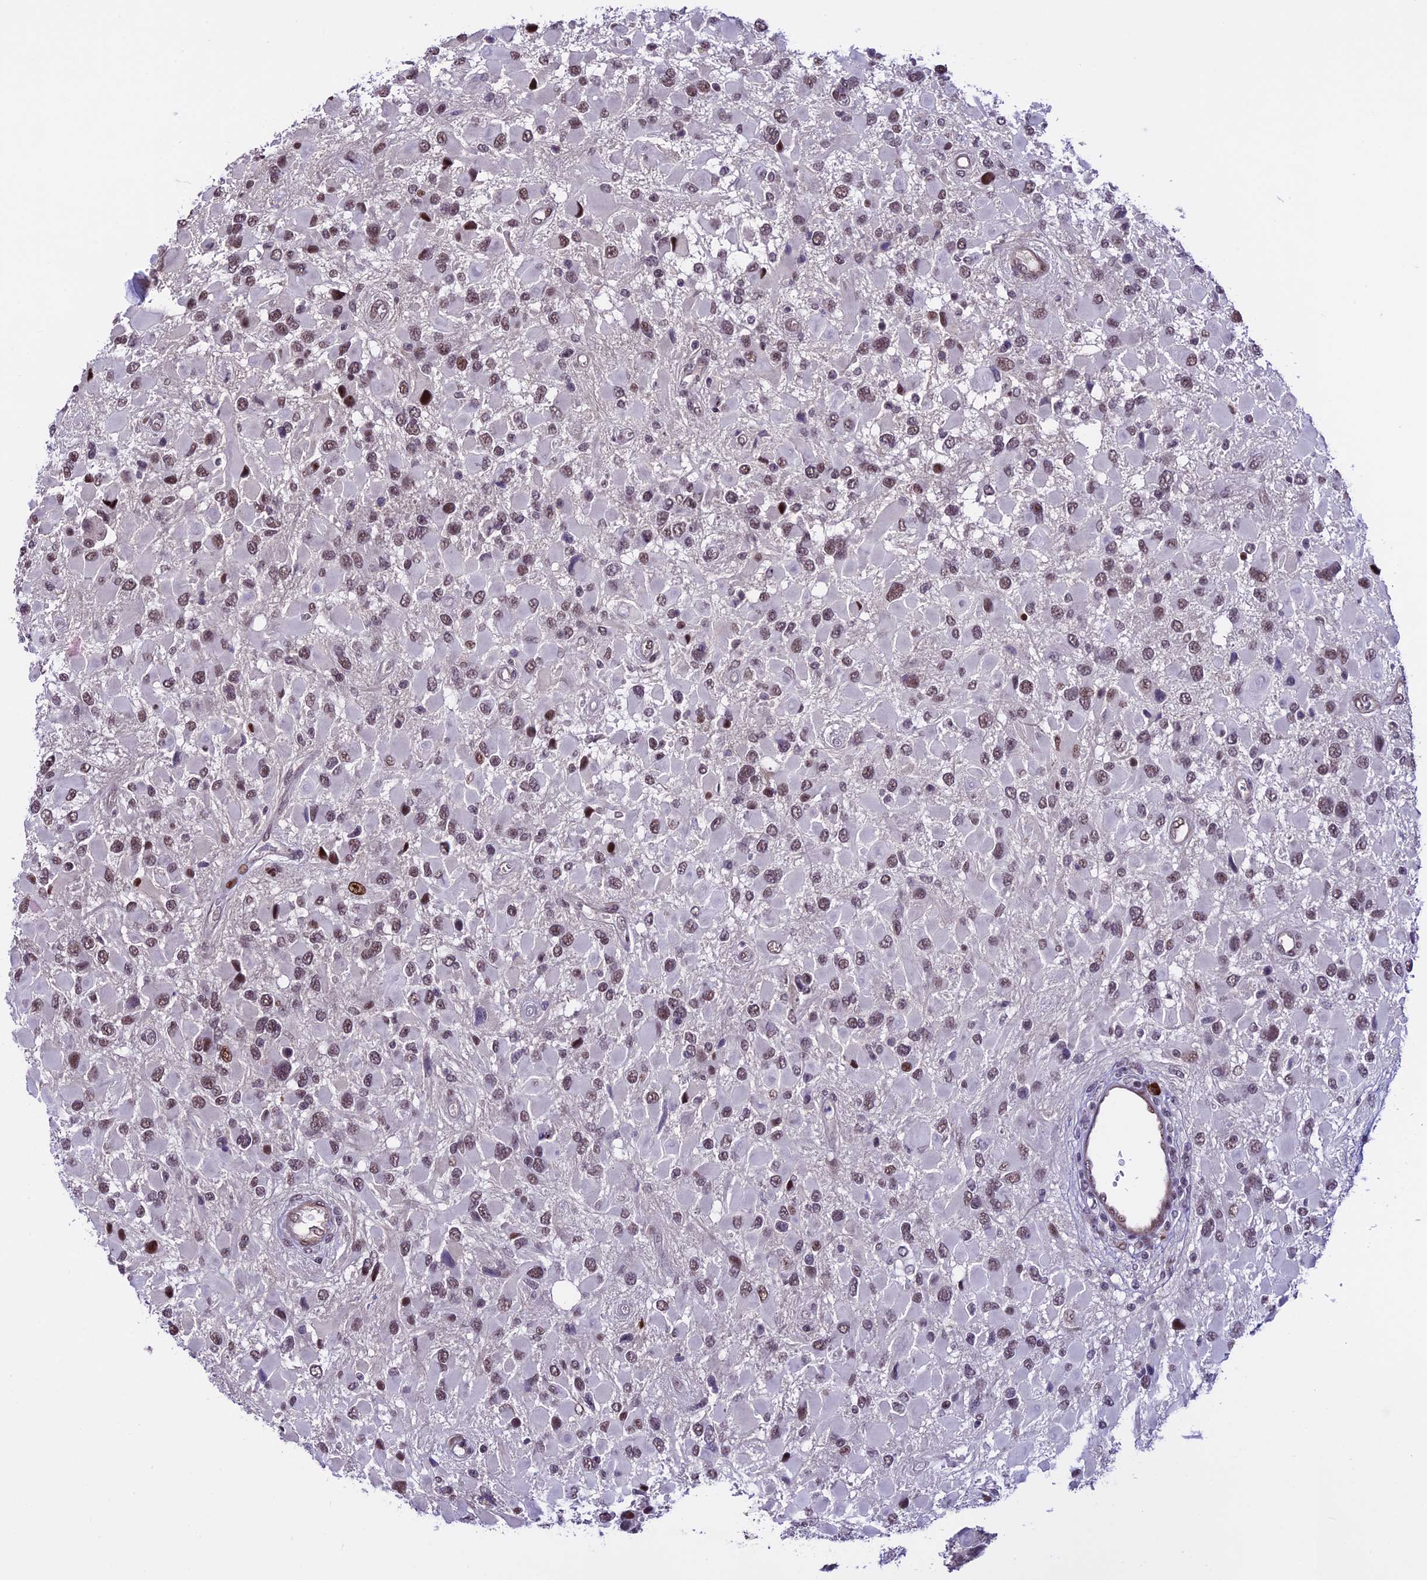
{"staining": {"intensity": "weak", "quantity": ">75%", "location": "nuclear"}, "tissue": "glioma", "cell_type": "Tumor cells", "image_type": "cancer", "snomed": [{"axis": "morphology", "description": "Glioma, malignant, High grade"}, {"axis": "topography", "description": "Brain"}], "caption": "Human malignant high-grade glioma stained with a protein marker reveals weak staining in tumor cells.", "gene": "TCP11L2", "patient": {"sex": "male", "age": 53}}